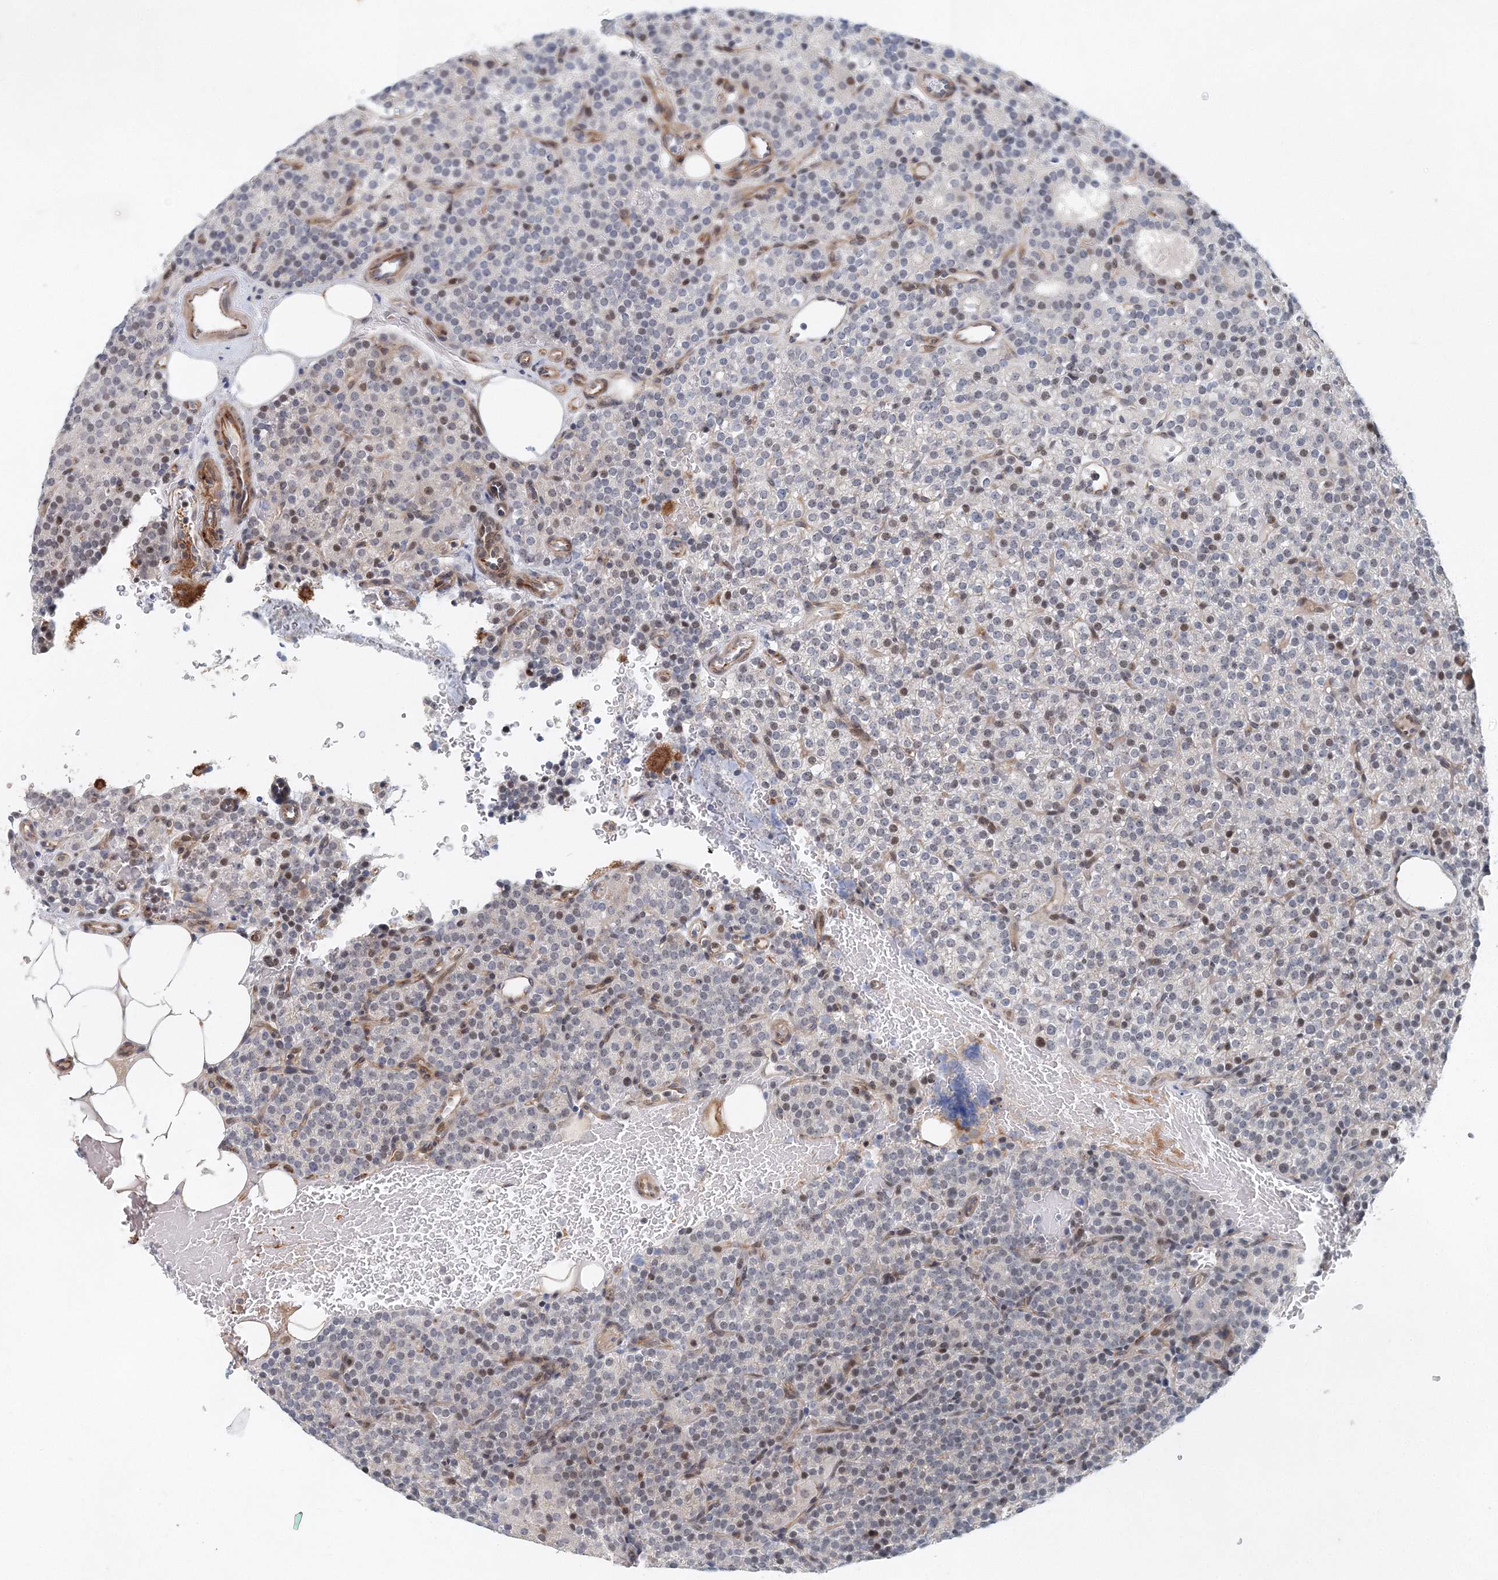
{"staining": {"intensity": "moderate", "quantity": "<25%", "location": "nuclear"}, "tissue": "parathyroid gland", "cell_type": "Glandular cells", "image_type": "normal", "snomed": [{"axis": "morphology", "description": "Normal tissue, NOS"}, {"axis": "topography", "description": "Parathyroid gland"}], "caption": "Immunohistochemistry (IHC) of normal human parathyroid gland shows low levels of moderate nuclear expression in about <25% of glandular cells. (DAB (3,3'-diaminobenzidine) IHC, brown staining for protein, blue staining for nuclei).", "gene": "UIMC1", "patient": {"sex": "female", "age": 48}}